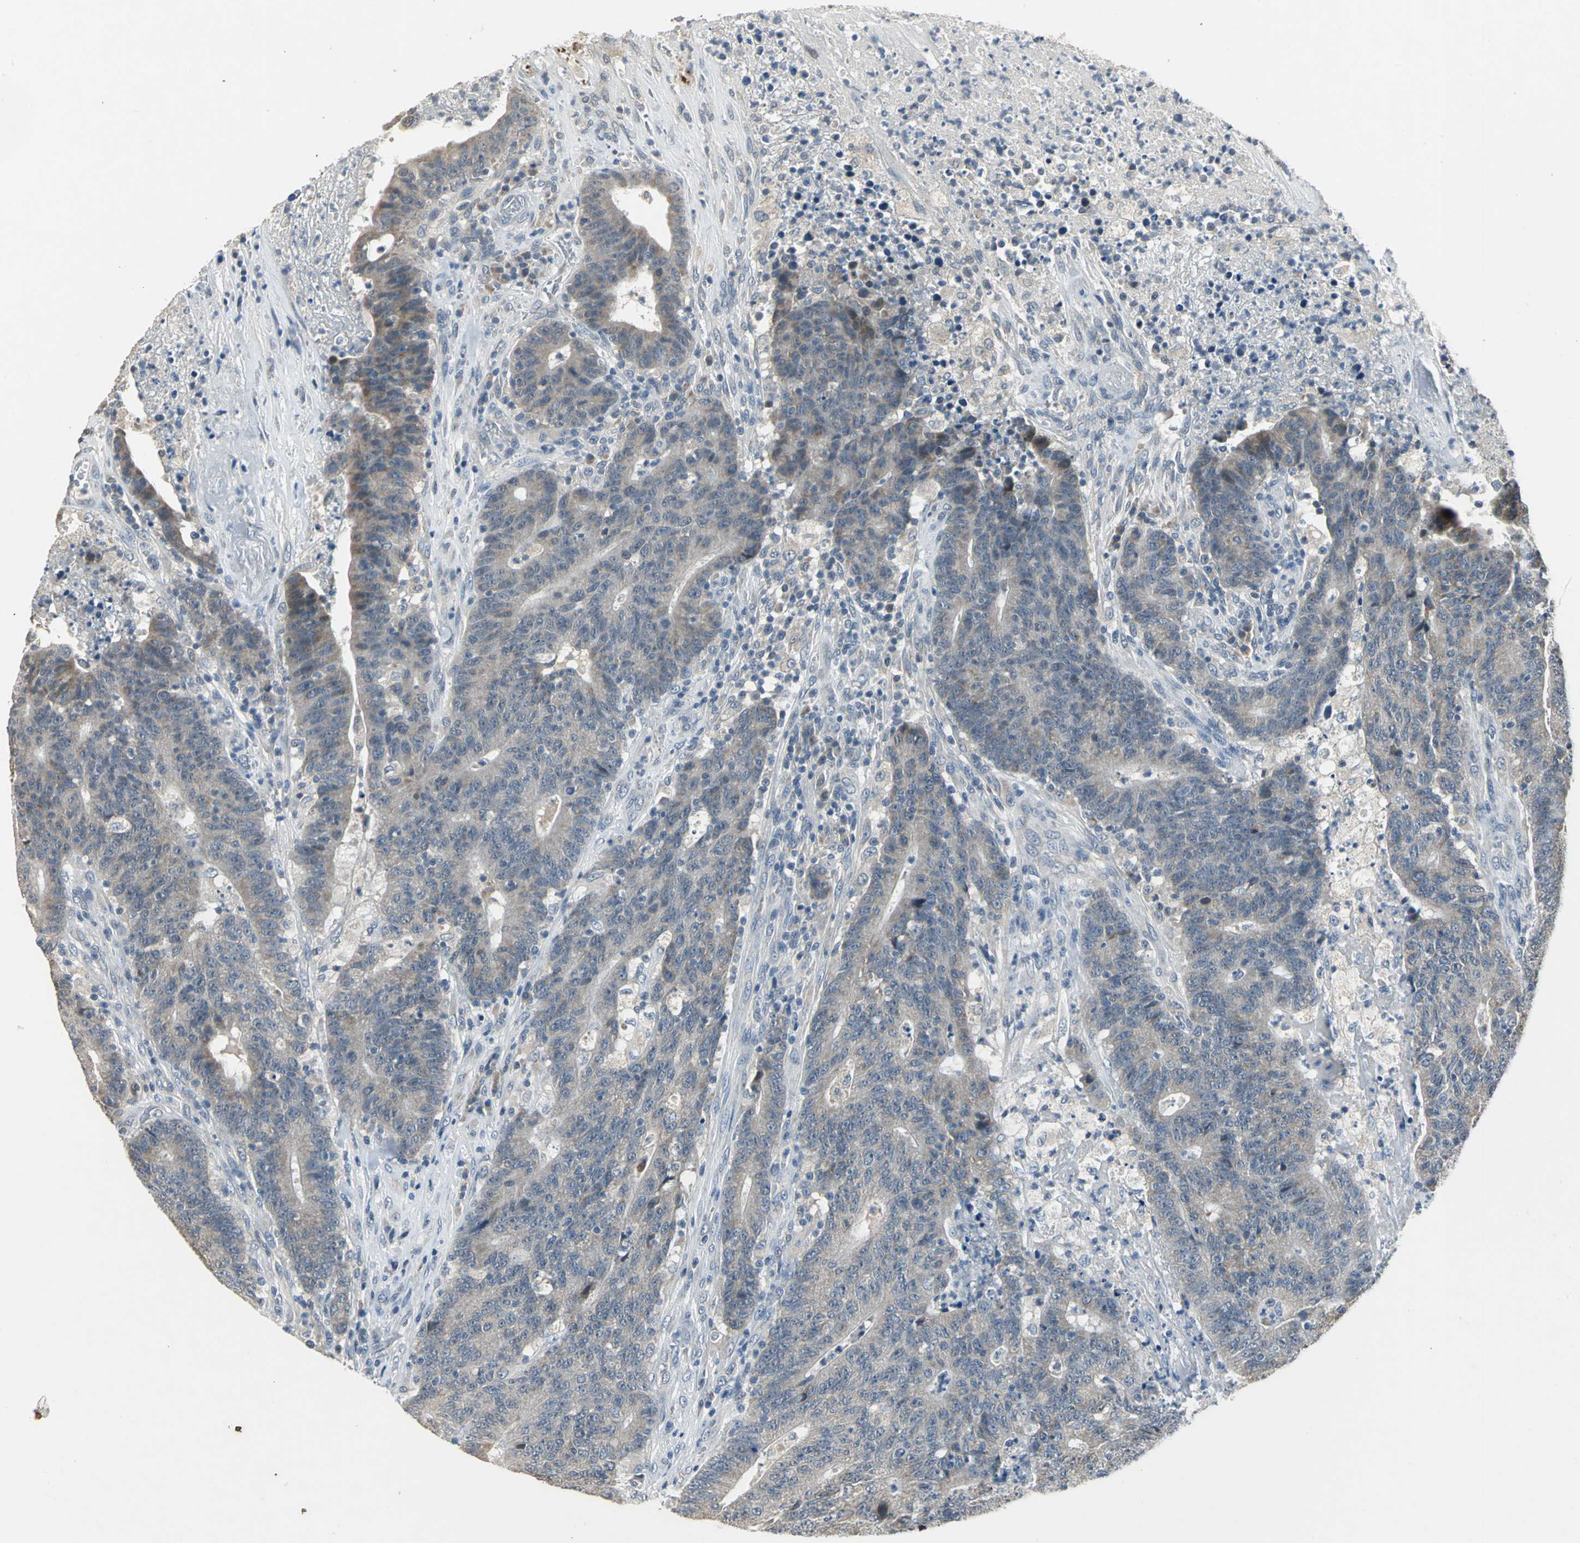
{"staining": {"intensity": "weak", "quantity": ">75%", "location": "cytoplasmic/membranous"}, "tissue": "colorectal cancer", "cell_type": "Tumor cells", "image_type": "cancer", "snomed": [{"axis": "morphology", "description": "Normal tissue, NOS"}, {"axis": "morphology", "description": "Adenocarcinoma, NOS"}, {"axis": "topography", "description": "Colon"}], "caption": "Protein expression analysis of colorectal cancer demonstrates weak cytoplasmic/membranous expression in approximately >75% of tumor cells.", "gene": "JADE3", "patient": {"sex": "female", "age": 75}}